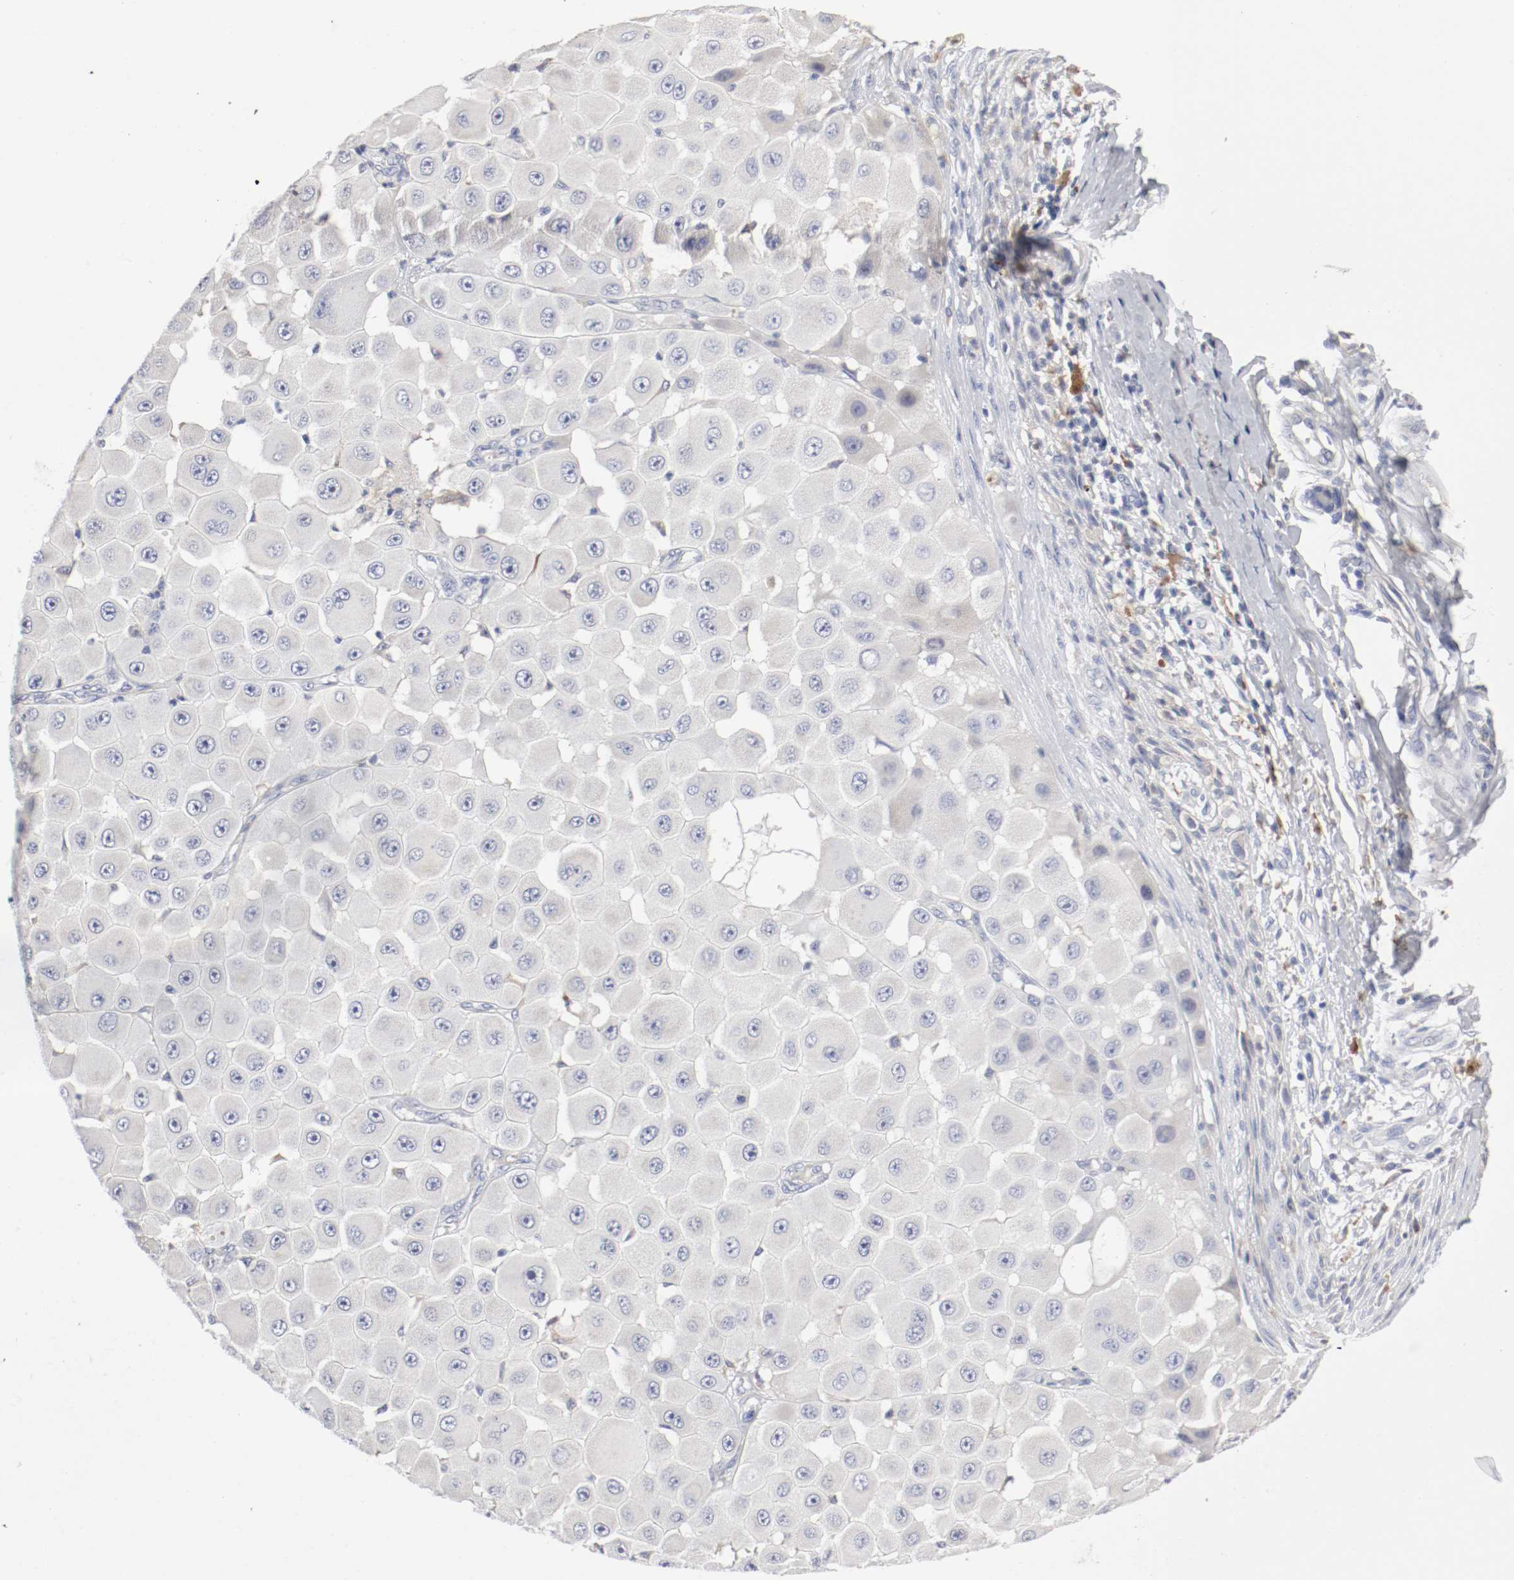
{"staining": {"intensity": "negative", "quantity": "none", "location": "none"}, "tissue": "melanoma", "cell_type": "Tumor cells", "image_type": "cancer", "snomed": [{"axis": "morphology", "description": "Malignant melanoma, NOS"}, {"axis": "topography", "description": "Skin"}], "caption": "Immunohistochemistry histopathology image of human malignant melanoma stained for a protein (brown), which exhibits no positivity in tumor cells.", "gene": "FGFBP1", "patient": {"sex": "female", "age": 81}}